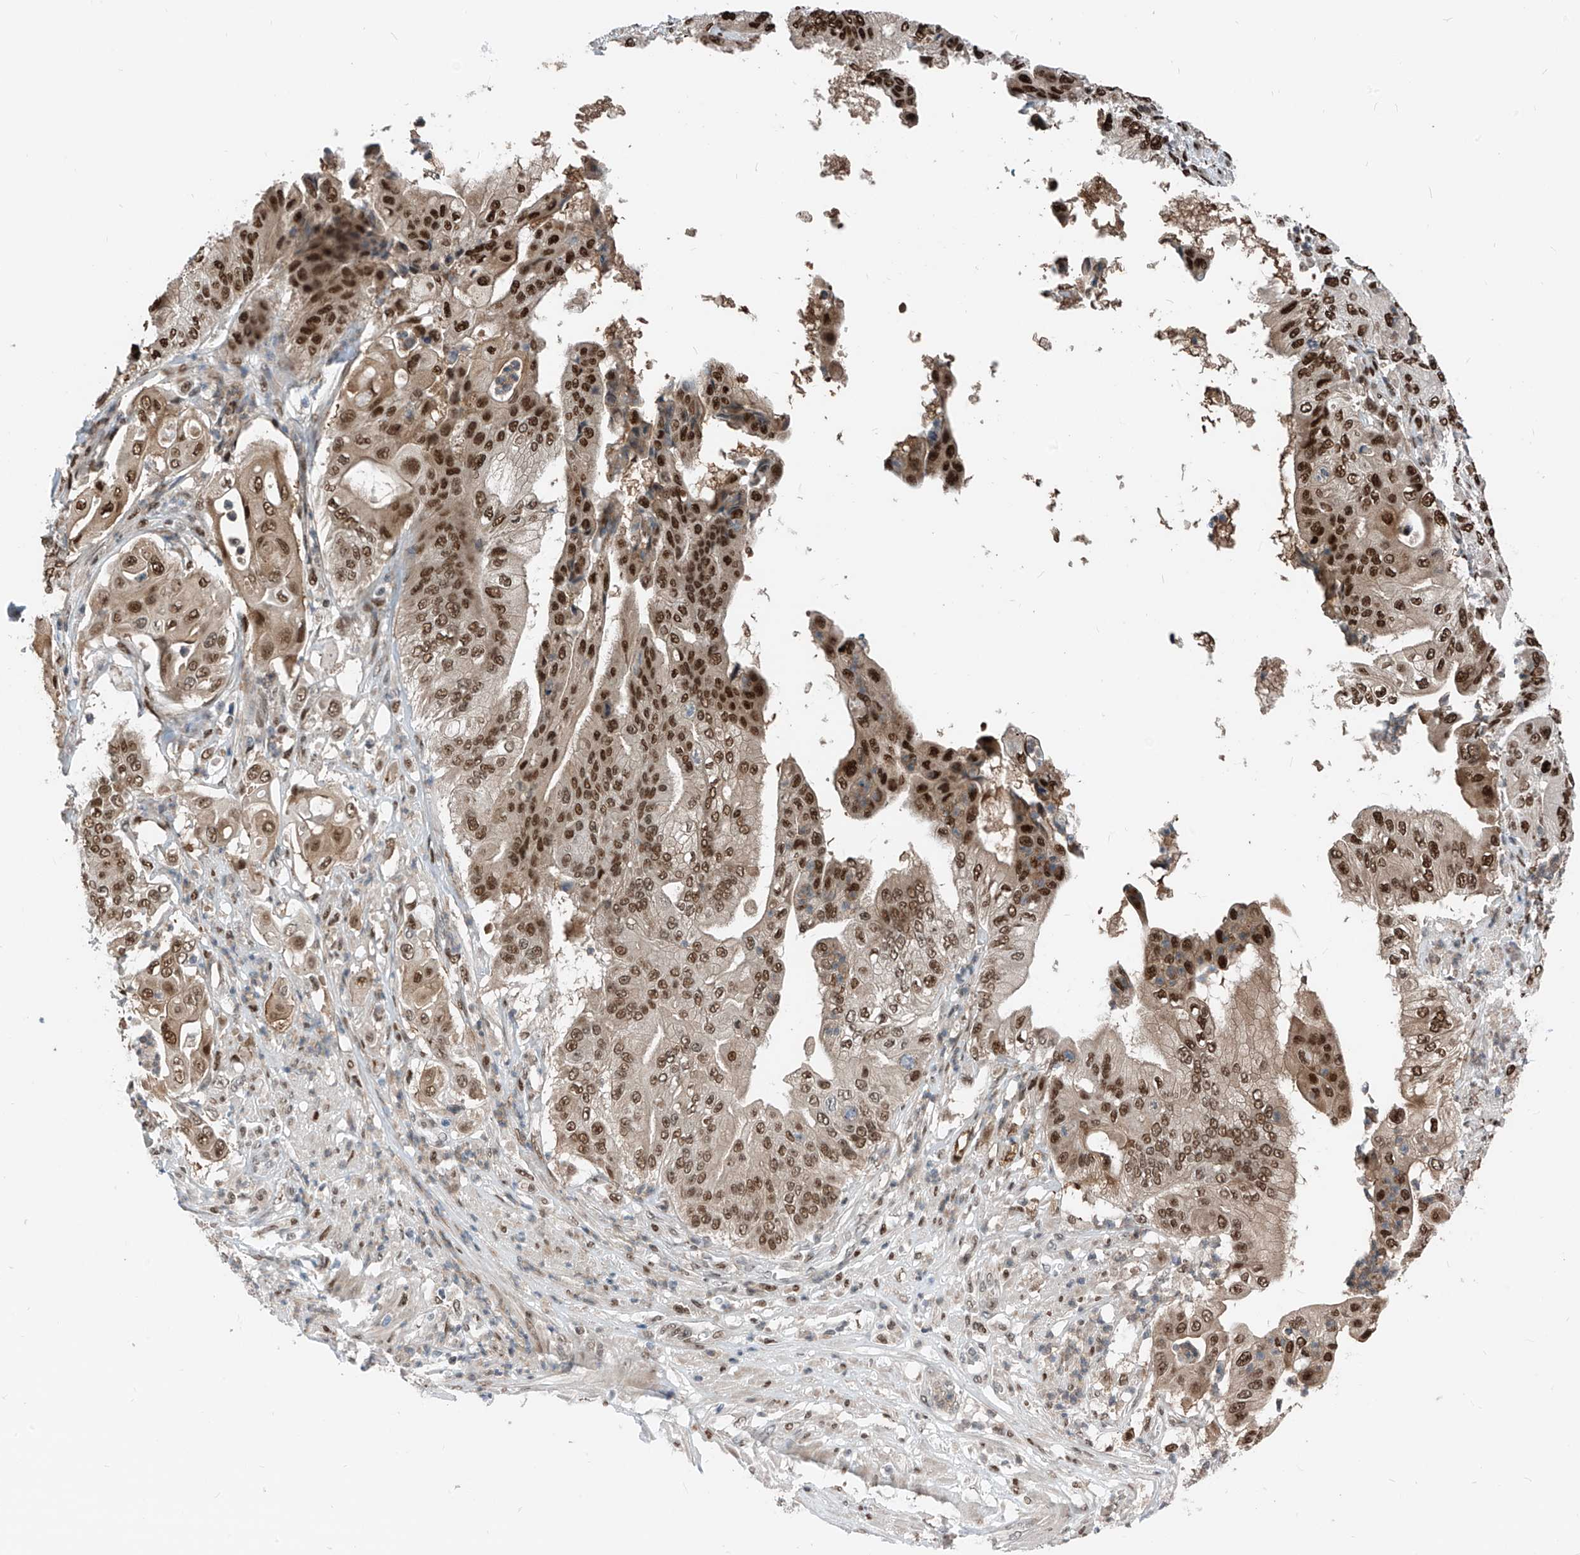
{"staining": {"intensity": "moderate", "quantity": ">75%", "location": "nuclear"}, "tissue": "pancreatic cancer", "cell_type": "Tumor cells", "image_type": "cancer", "snomed": [{"axis": "morphology", "description": "Adenocarcinoma, NOS"}, {"axis": "topography", "description": "Pancreas"}], "caption": "A photomicrograph of adenocarcinoma (pancreatic) stained for a protein shows moderate nuclear brown staining in tumor cells.", "gene": "RBP7", "patient": {"sex": "female", "age": 77}}